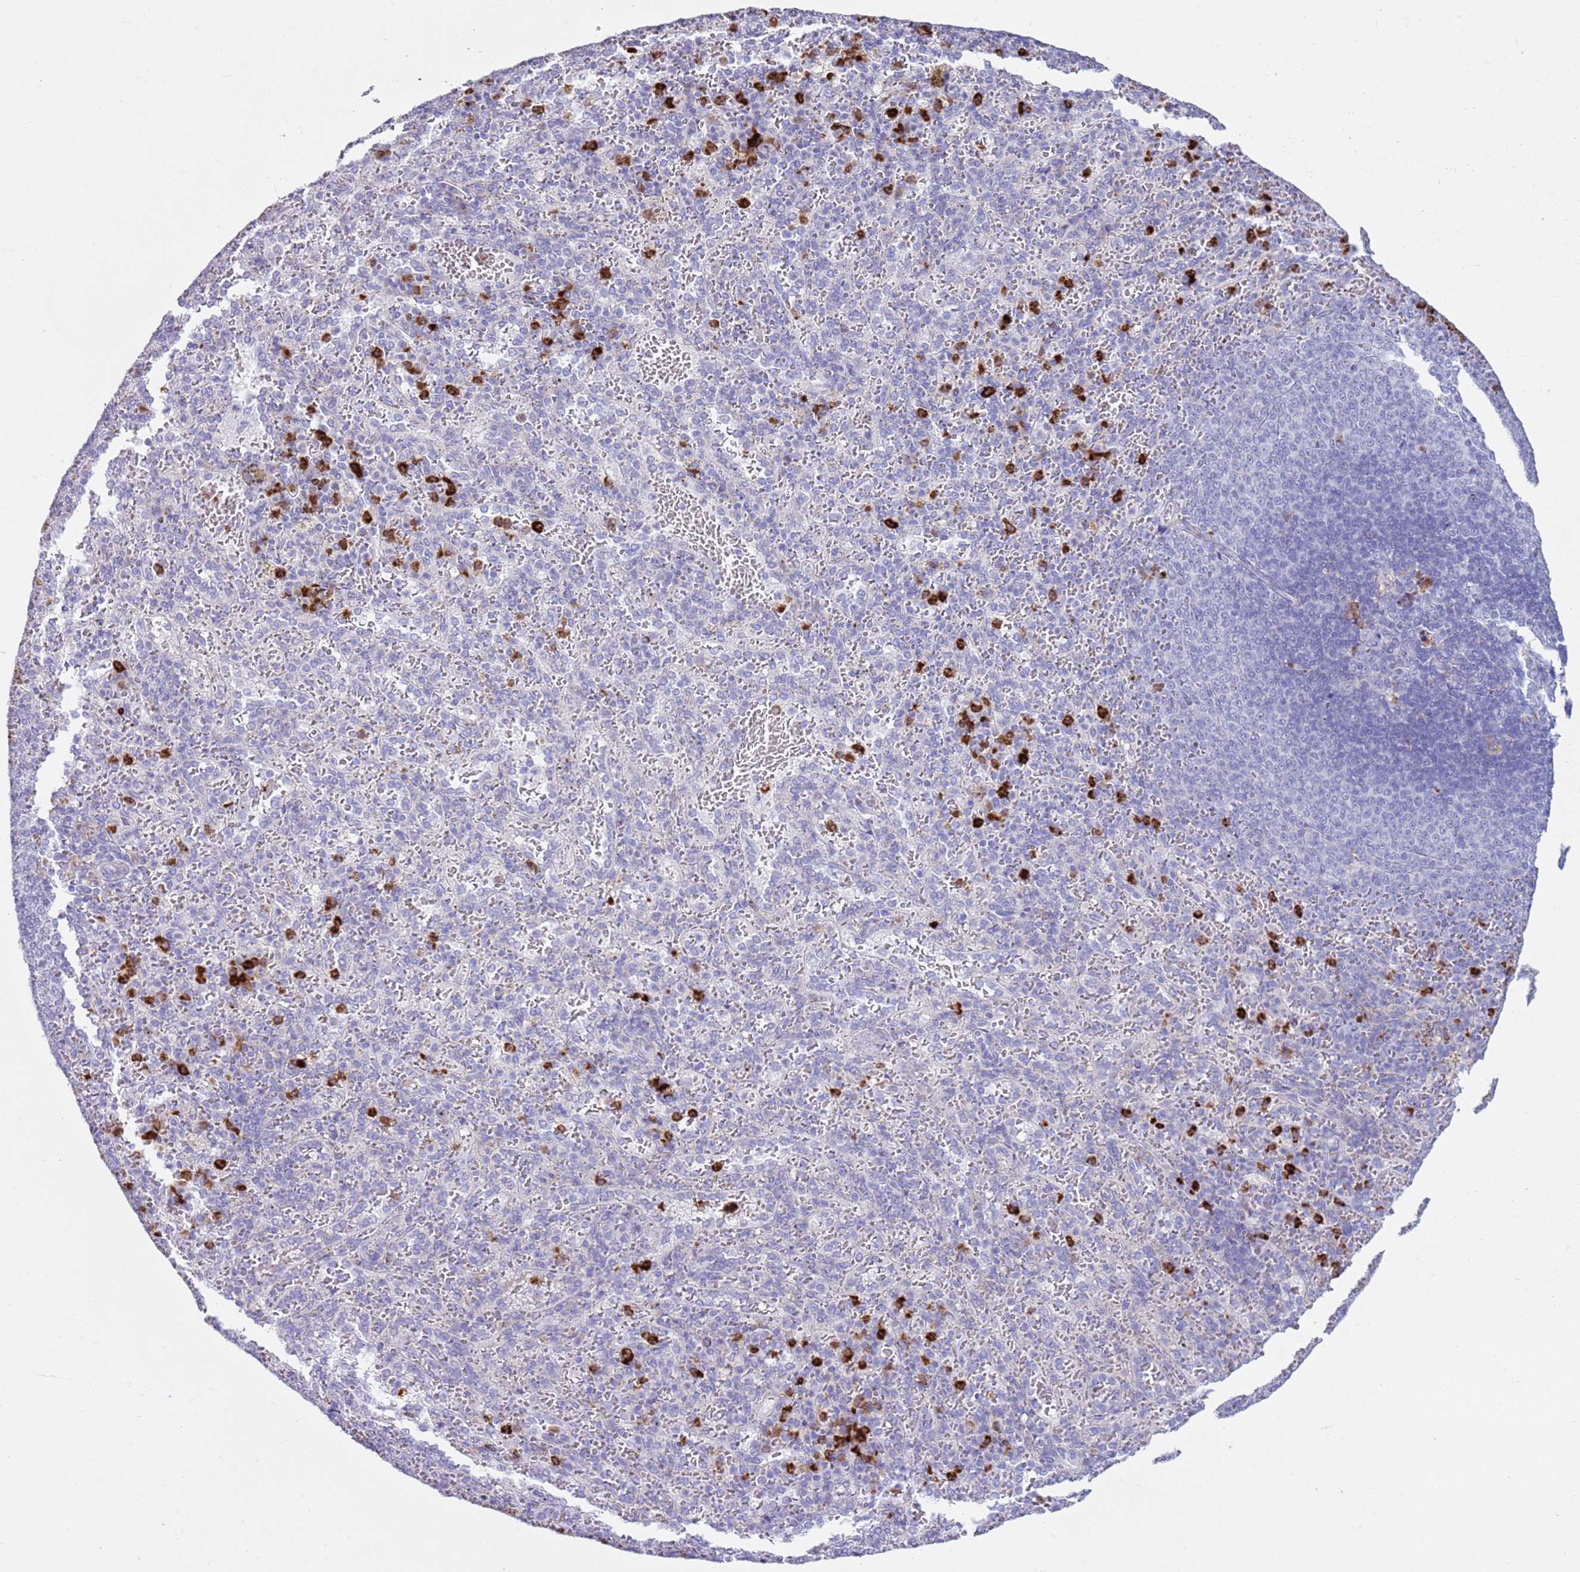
{"staining": {"intensity": "strong", "quantity": "<25%", "location": "cytoplasmic/membranous"}, "tissue": "spleen", "cell_type": "Cells in red pulp", "image_type": "normal", "snomed": [{"axis": "morphology", "description": "Normal tissue, NOS"}, {"axis": "topography", "description": "Spleen"}], "caption": "DAB immunohistochemical staining of benign human spleen exhibits strong cytoplasmic/membranous protein positivity in about <25% of cells in red pulp.", "gene": "CD177", "patient": {"sex": "female", "age": 21}}